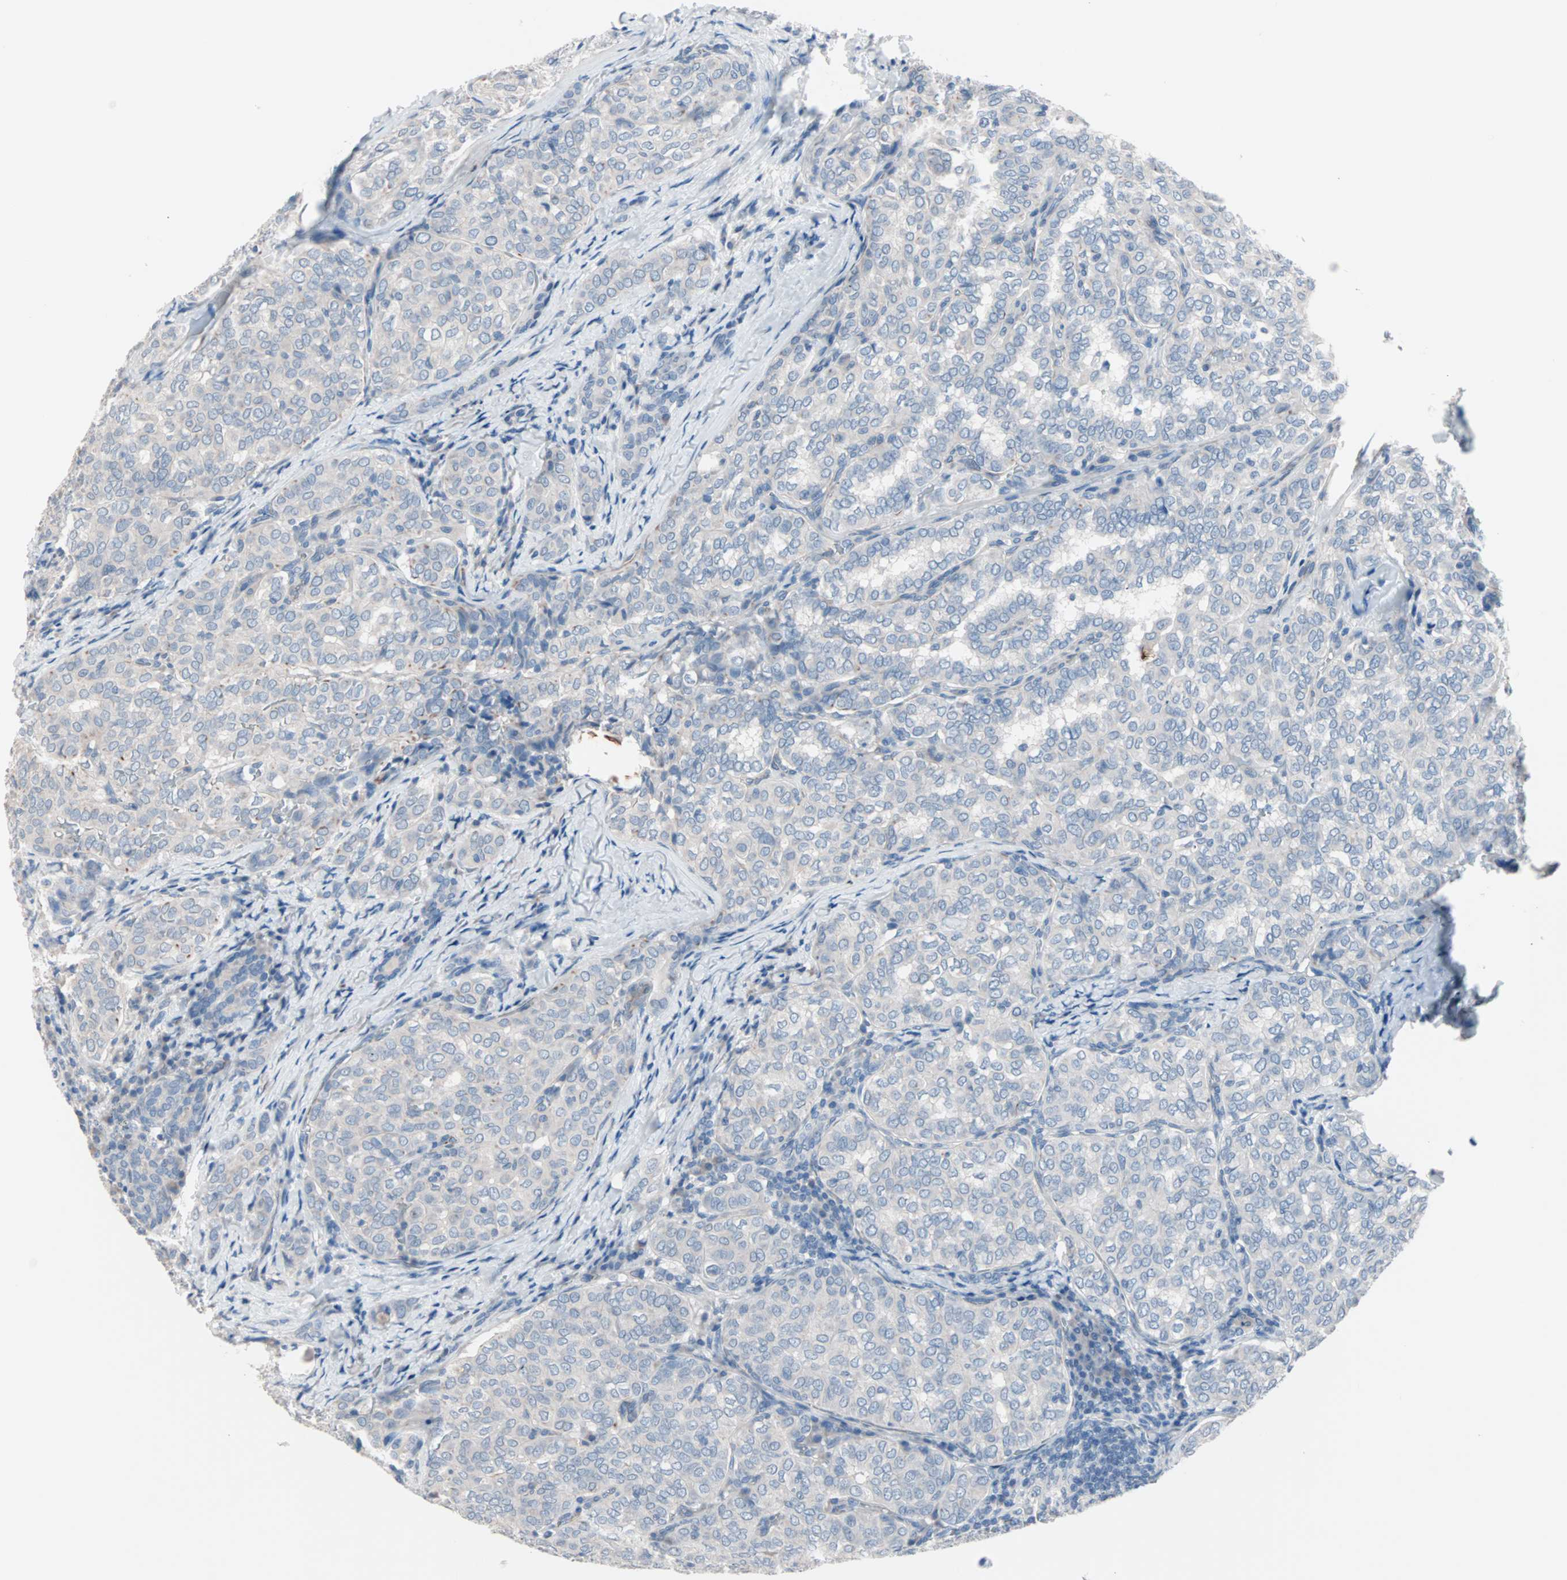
{"staining": {"intensity": "negative", "quantity": "none", "location": "none"}, "tissue": "thyroid cancer", "cell_type": "Tumor cells", "image_type": "cancer", "snomed": [{"axis": "morphology", "description": "Normal tissue, NOS"}, {"axis": "morphology", "description": "Papillary adenocarcinoma, NOS"}, {"axis": "topography", "description": "Thyroid gland"}], "caption": "A histopathology image of papillary adenocarcinoma (thyroid) stained for a protein displays no brown staining in tumor cells. (DAB immunohistochemistry (IHC) visualized using brightfield microscopy, high magnification).", "gene": "ULBP1", "patient": {"sex": "female", "age": 30}}